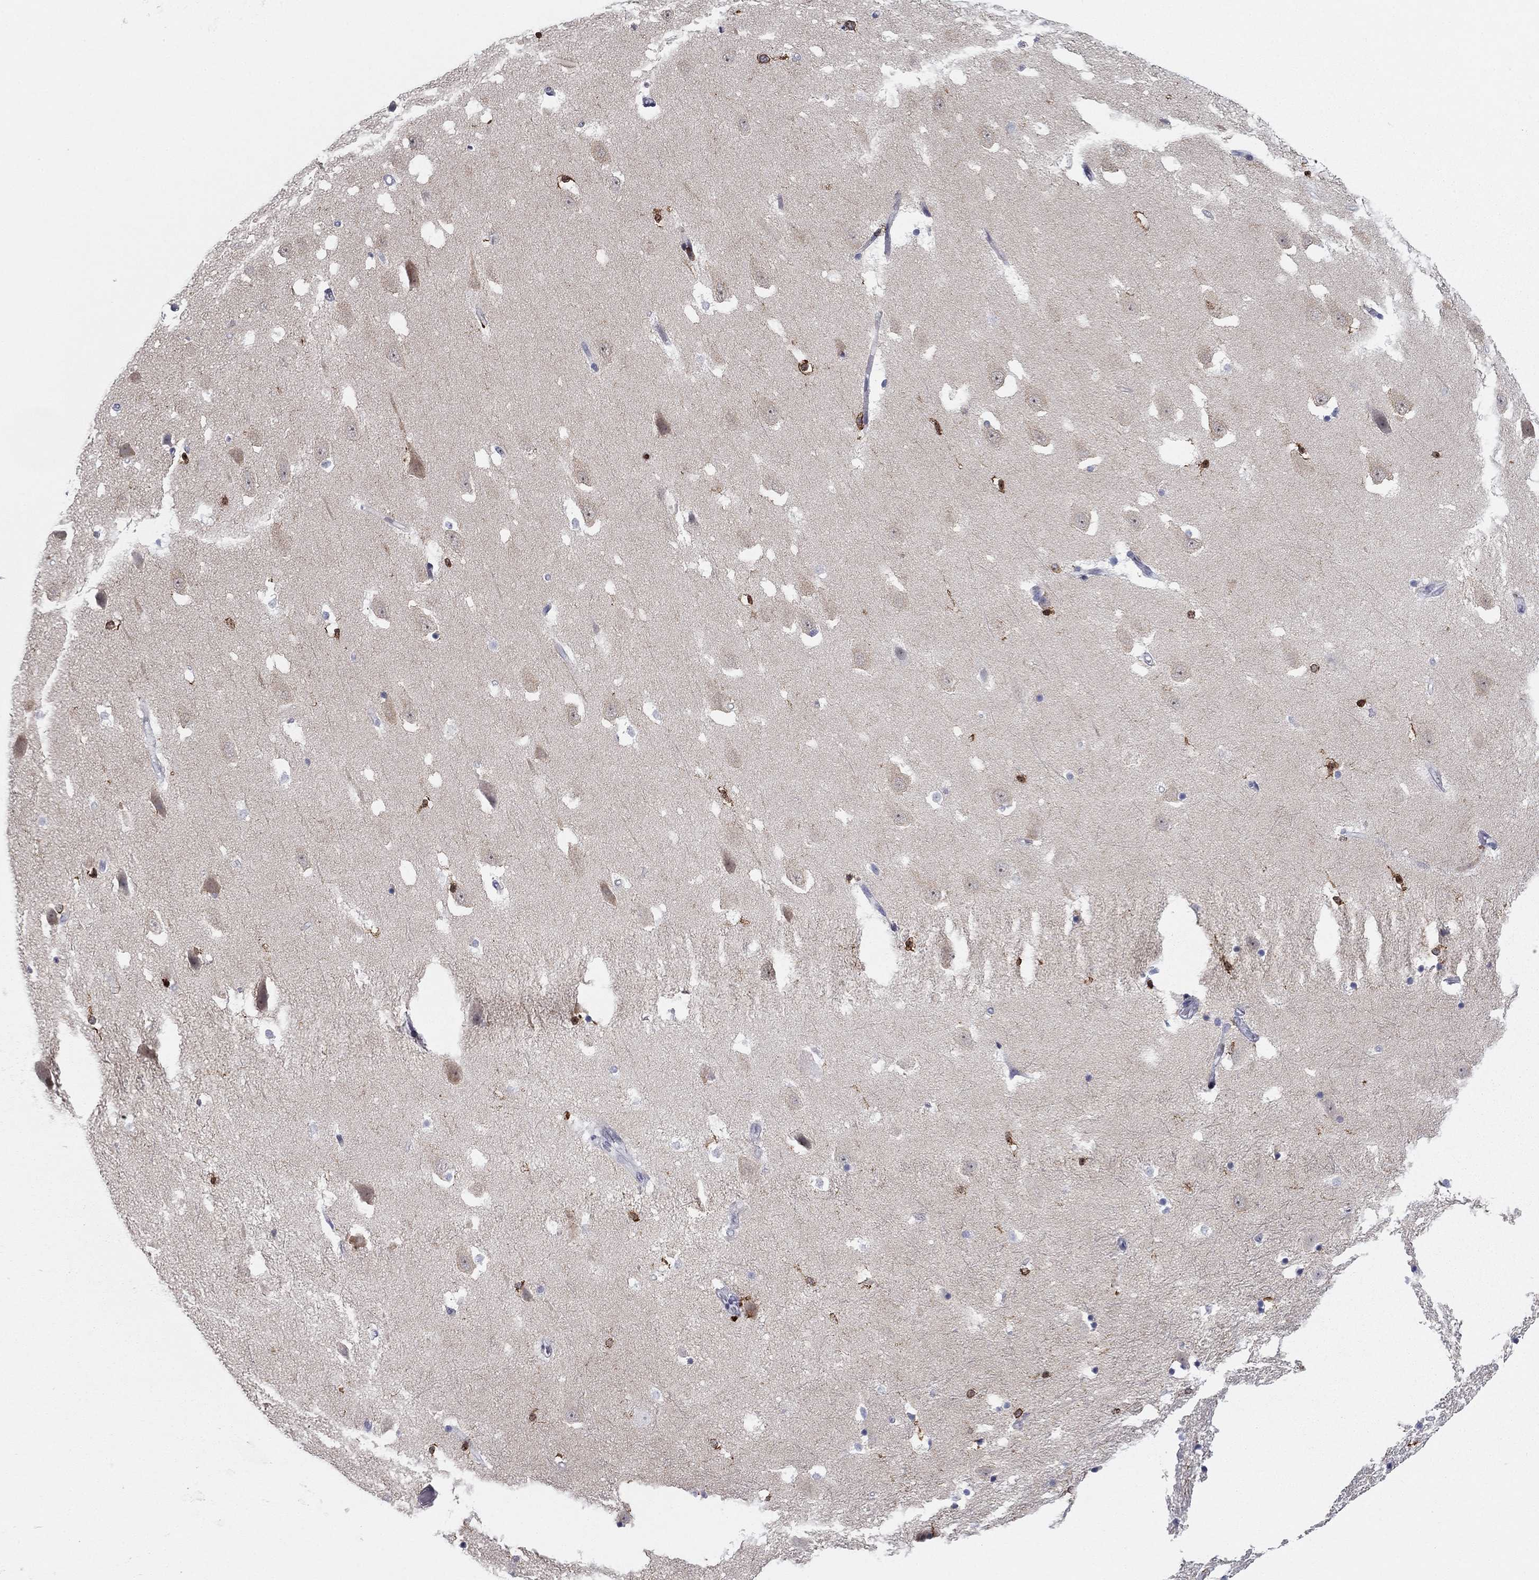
{"staining": {"intensity": "strong", "quantity": "<25%", "location": "cytoplasmic/membranous"}, "tissue": "hippocampus", "cell_type": "Glial cells", "image_type": "normal", "snomed": [{"axis": "morphology", "description": "Normal tissue, NOS"}, {"axis": "topography", "description": "Hippocampus"}], "caption": "The histopathology image exhibits staining of unremarkable hippocampus, revealing strong cytoplasmic/membranous protein staining (brown color) within glial cells. Nuclei are stained in blue.", "gene": "ARHGAP27", "patient": {"sex": "male", "age": 49}}